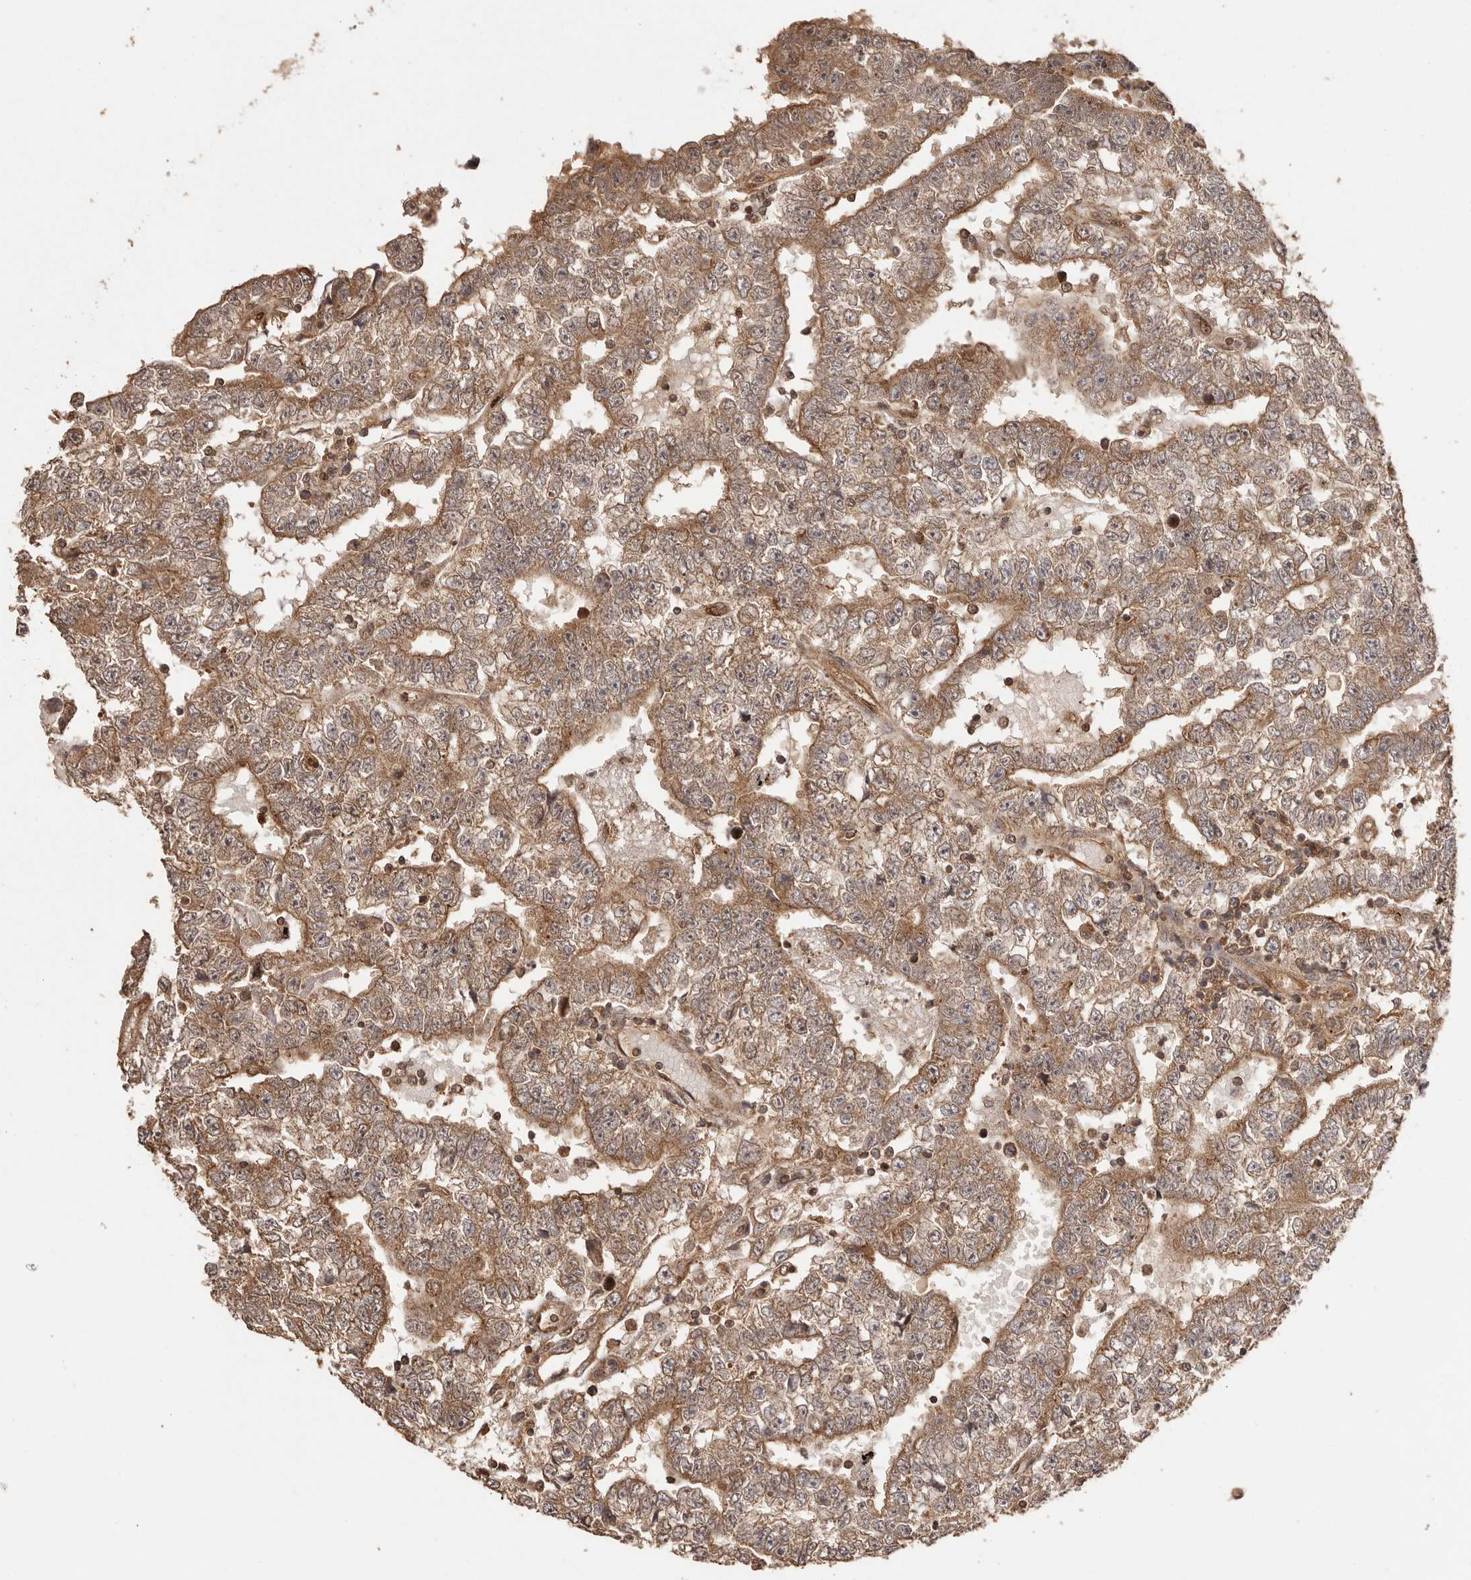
{"staining": {"intensity": "moderate", "quantity": ">75%", "location": "cytoplasmic/membranous"}, "tissue": "testis cancer", "cell_type": "Tumor cells", "image_type": "cancer", "snomed": [{"axis": "morphology", "description": "Carcinoma, Embryonal, NOS"}, {"axis": "topography", "description": "Testis"}], "caption": "The histopathology image displays immunohistochemical staining of testis embryonal carcinoma. There is moderate cytoplasmic/membranous positivity is present in approximately >75% of tumor cells.", "gene": "UBR2", "patient": {"sex": "male", "age": 25}}